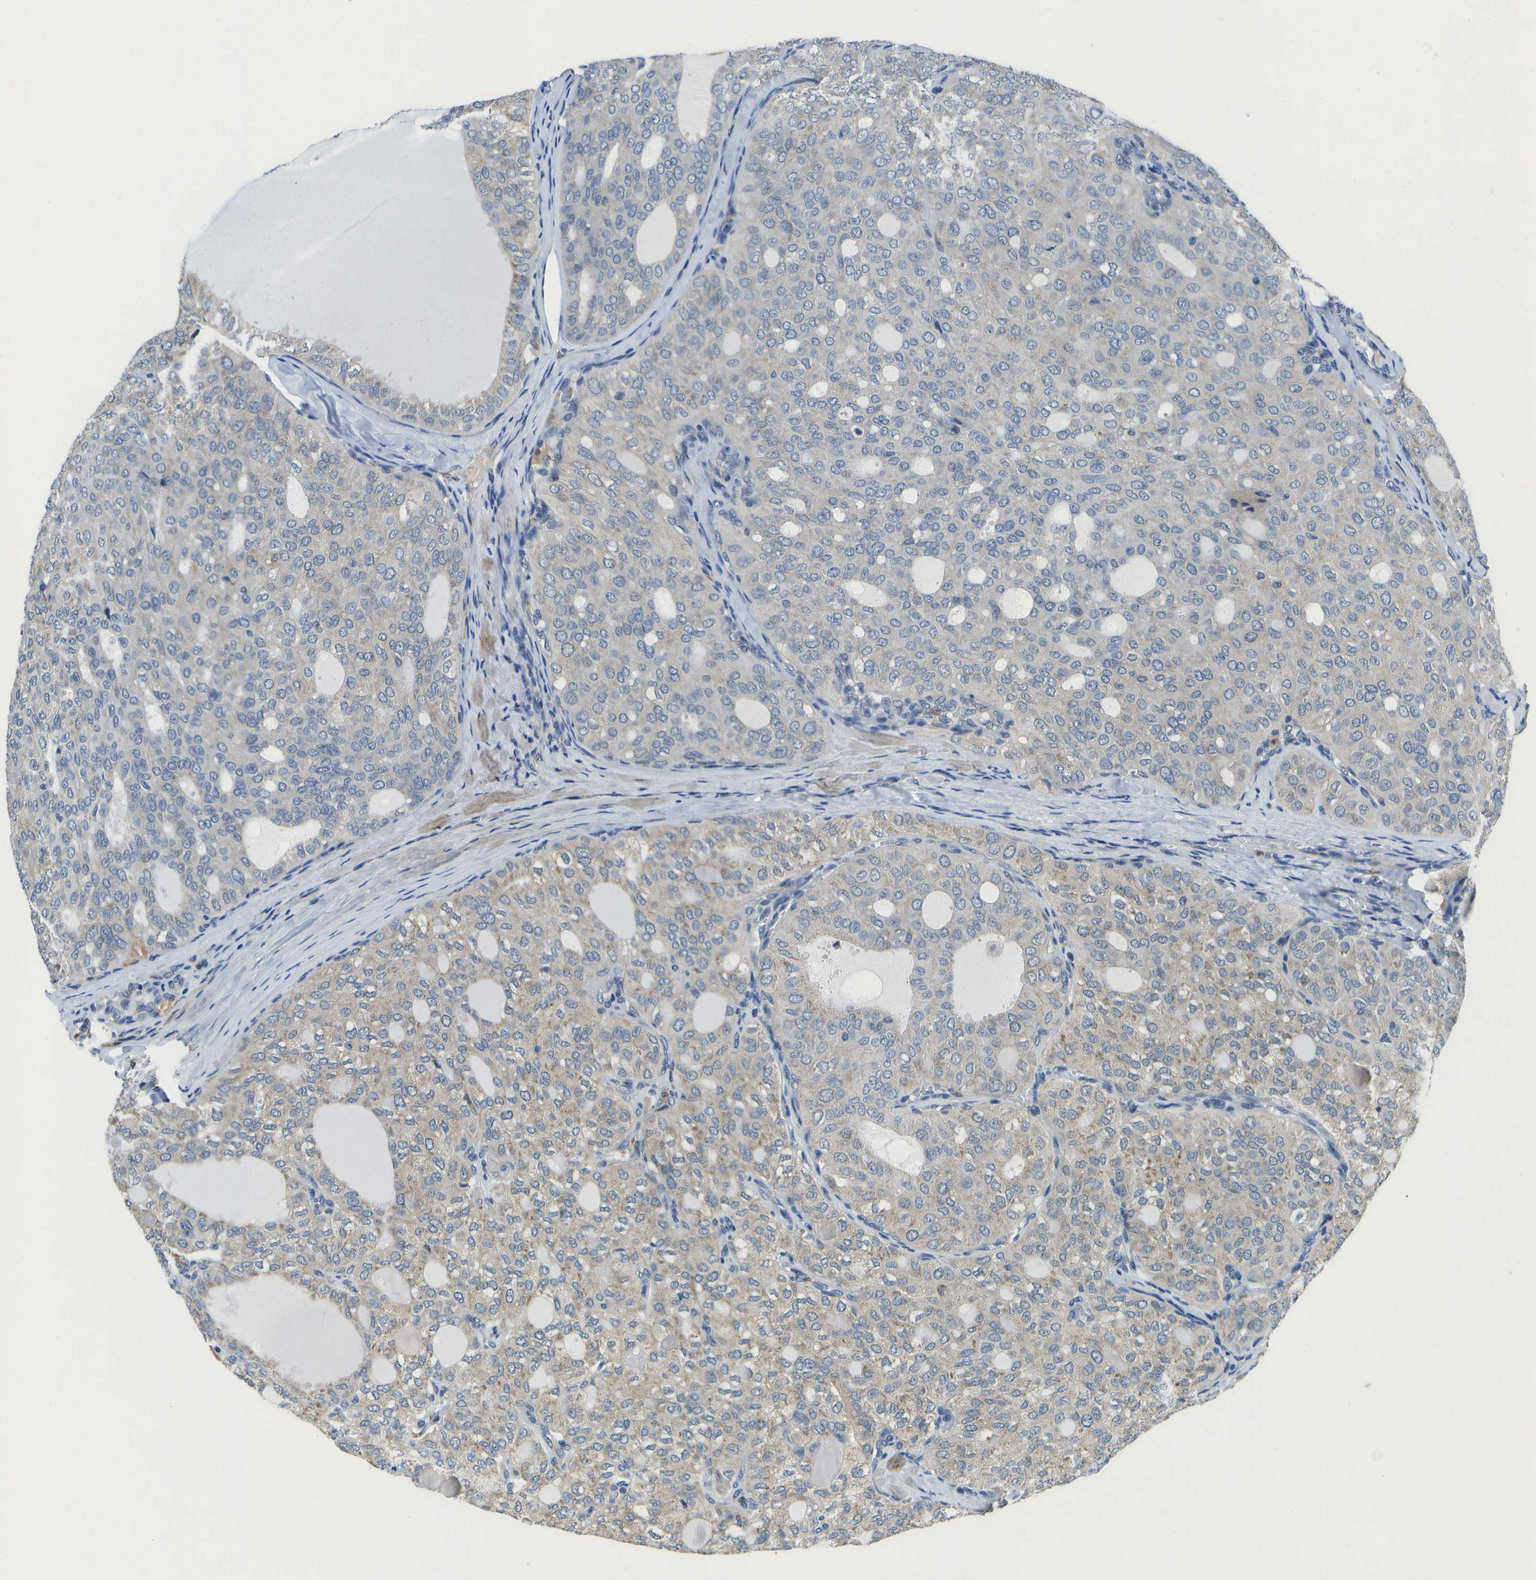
{"staining": {"intensity": "negative", "quantity": "none", "location": "none"}, "tissue": "thyroid cancer", "cell_type": "Tumor cells", "image_type": "cancer", "snomed": [{"axis": "morphology", "description": "Follicular adenoma carcinoma, NOS"}, {"axis": "topography", "description": "Thyroid gland"}], "caption": "Immunohistochemistry image of neoplastic tissue: follicular adenoma carcinoma (thyroid) stained with DAB demonstrates no significant protein positivity in tumor cells. (IHC, brightfield microscopy, high magnification).", "gene": "DSE", "patient": {"sex": "male", "age": 75}}